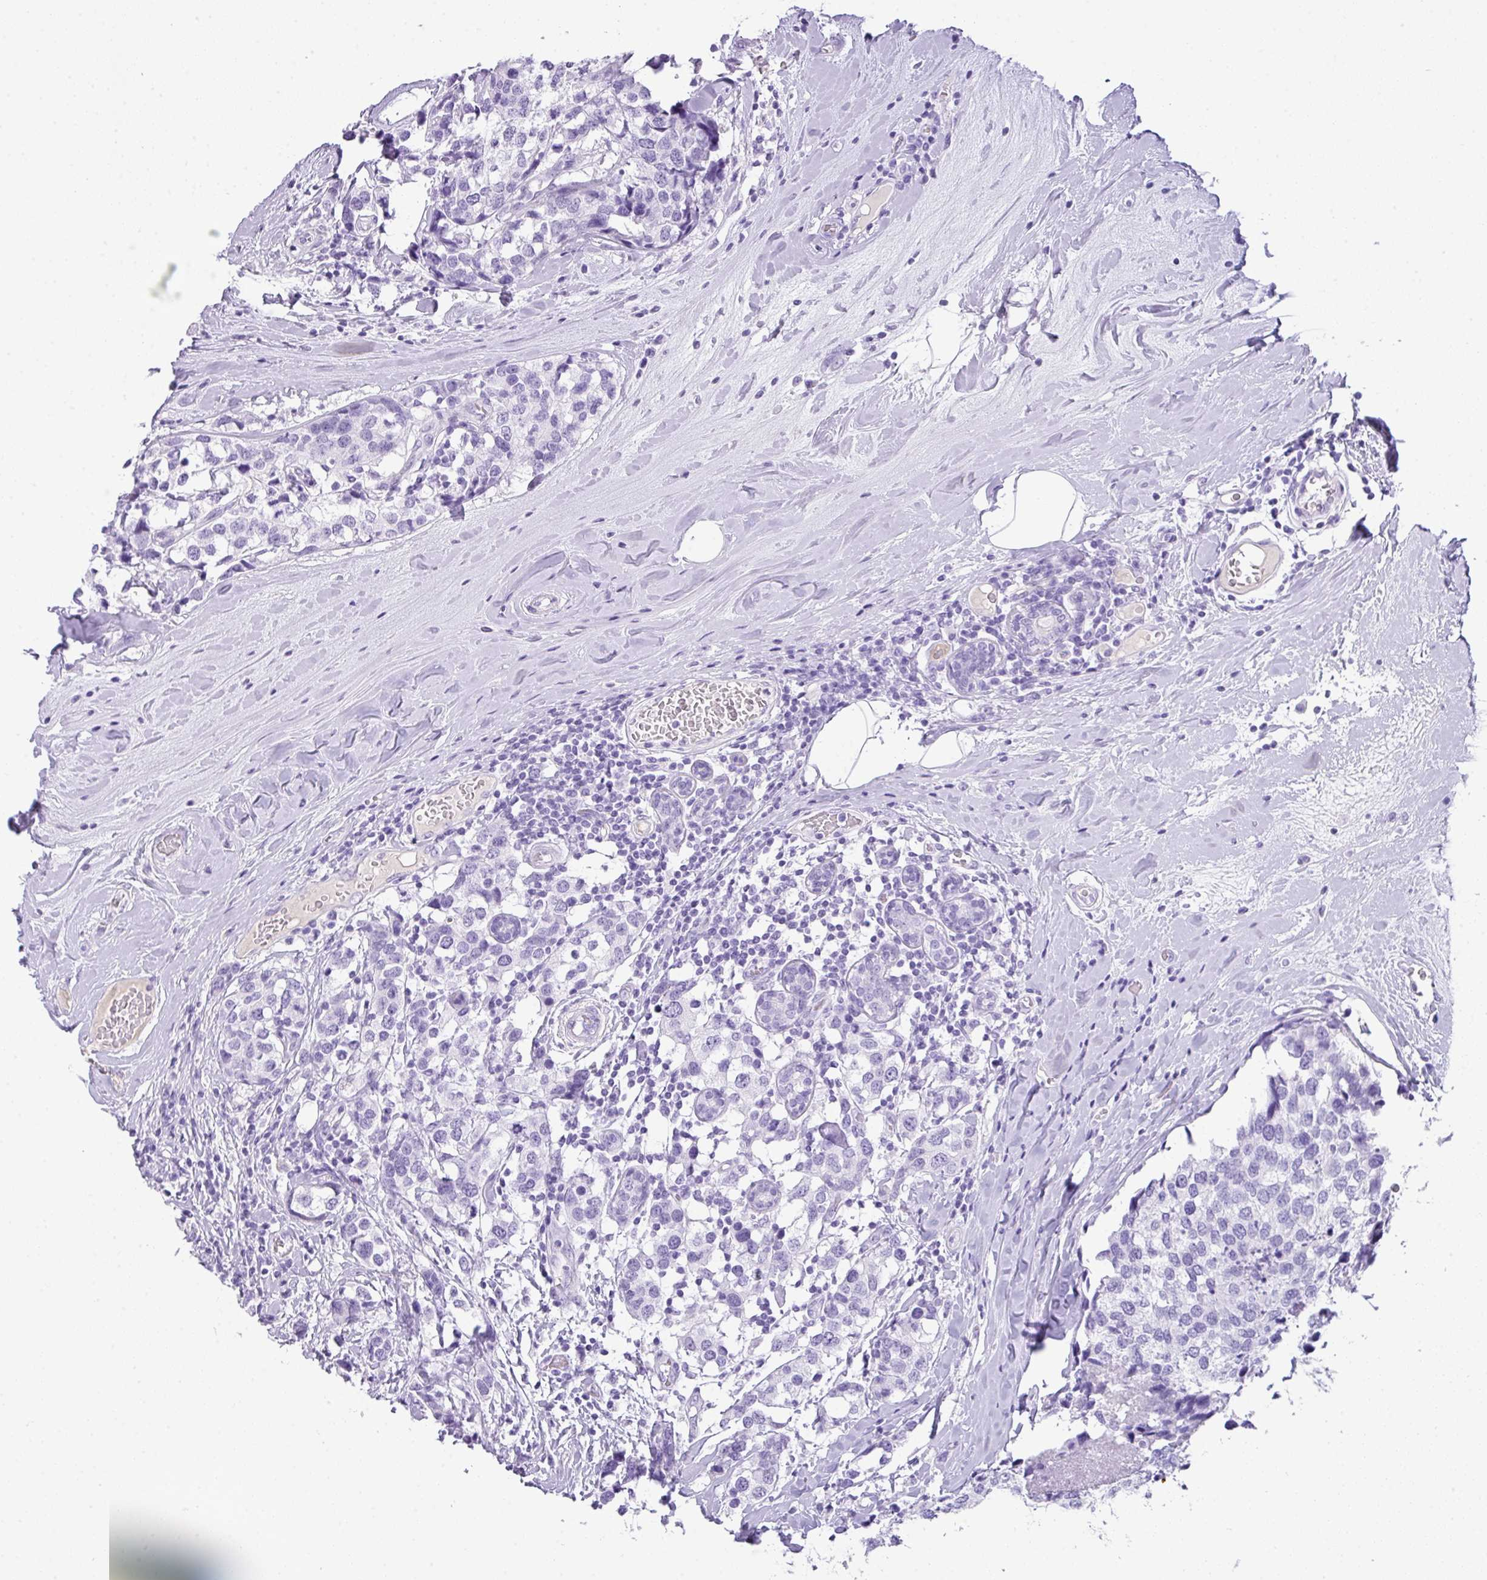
{"staining": {"intensity": "negative", "quantity": "none", "location": "none"}, "tissue": "breast cancer", "cell_type": "Tumor cells", "image_type": "cancer", "snomed": [{"axis": "morphology", "description": "Lobular carcinoma"}, {"axis": "topography", "description": "Breast"}], "caption": "High magnification brightfield microscopy of breast cancer (lobular carcinoma) stained with DAB (3,3'-diaminobenzidine) (brown) and counterstained with hematoxylin (blue): tumor cells show no significant positivity.", "gene": "TNP1", "patient": {"sex": "female", "age": 59}}